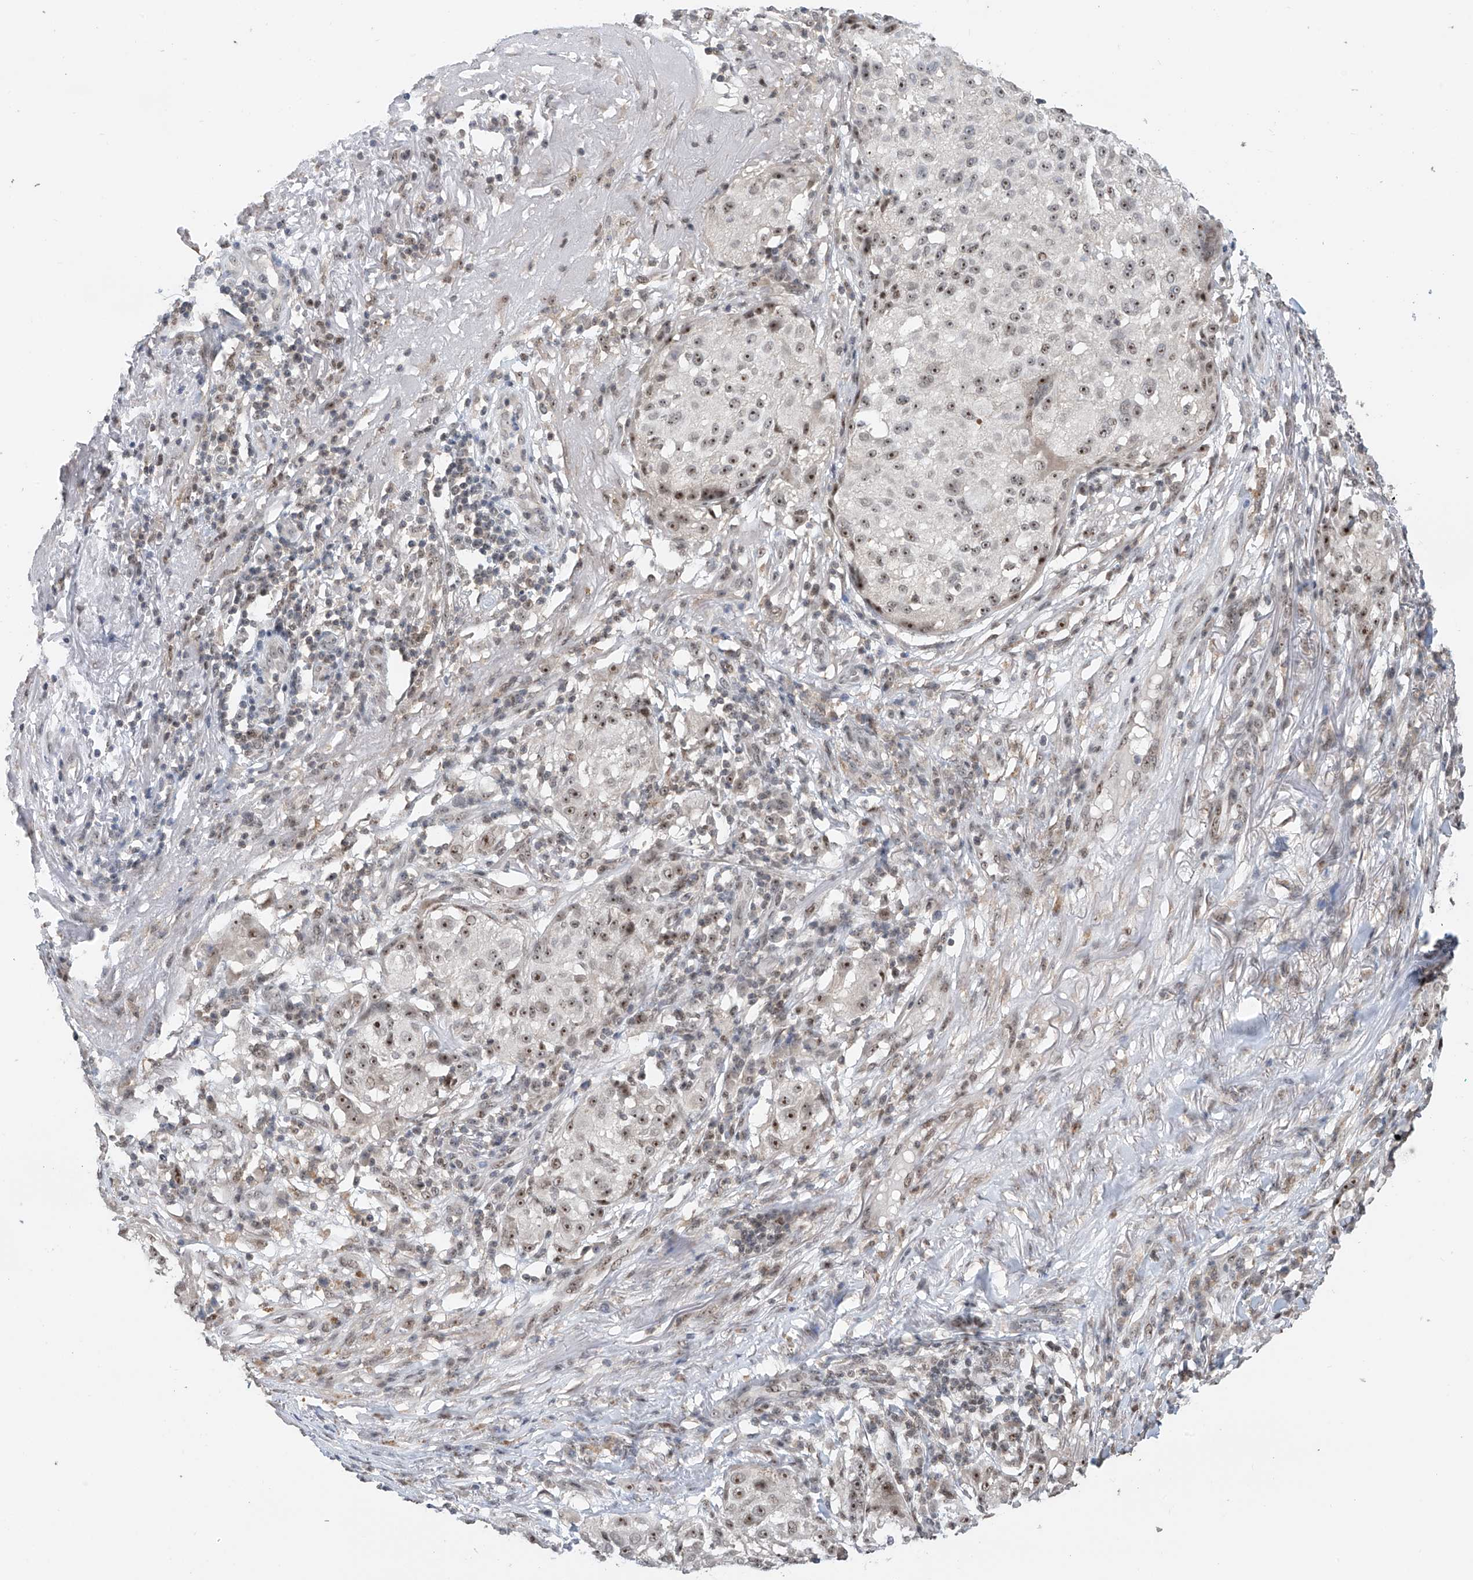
{"staining": {"intensity": "moderate", "quantity": "25%-75%", "location": "nuclear"}, "tissue": "melanoma", "cell_type": "Tumor cells", "image_type": "cancer", "snomed": [{"axis": "morphology", "description": "Necrosis, NOS"}, {"axis": "morphology", "description": "Malignant melanoma, NOS"}, {"axis": "topography", "description": "Skin"}], "caption": "A brown stain shows moderate nuclear staining of a protein in human melanoma tumor cells. (DAB (3,3'-diaminobenzidine) IHC with brightfield microscopy, high magnification).", "gene": "C1orf131", "patient": {"sex": "female", "age": 87}}